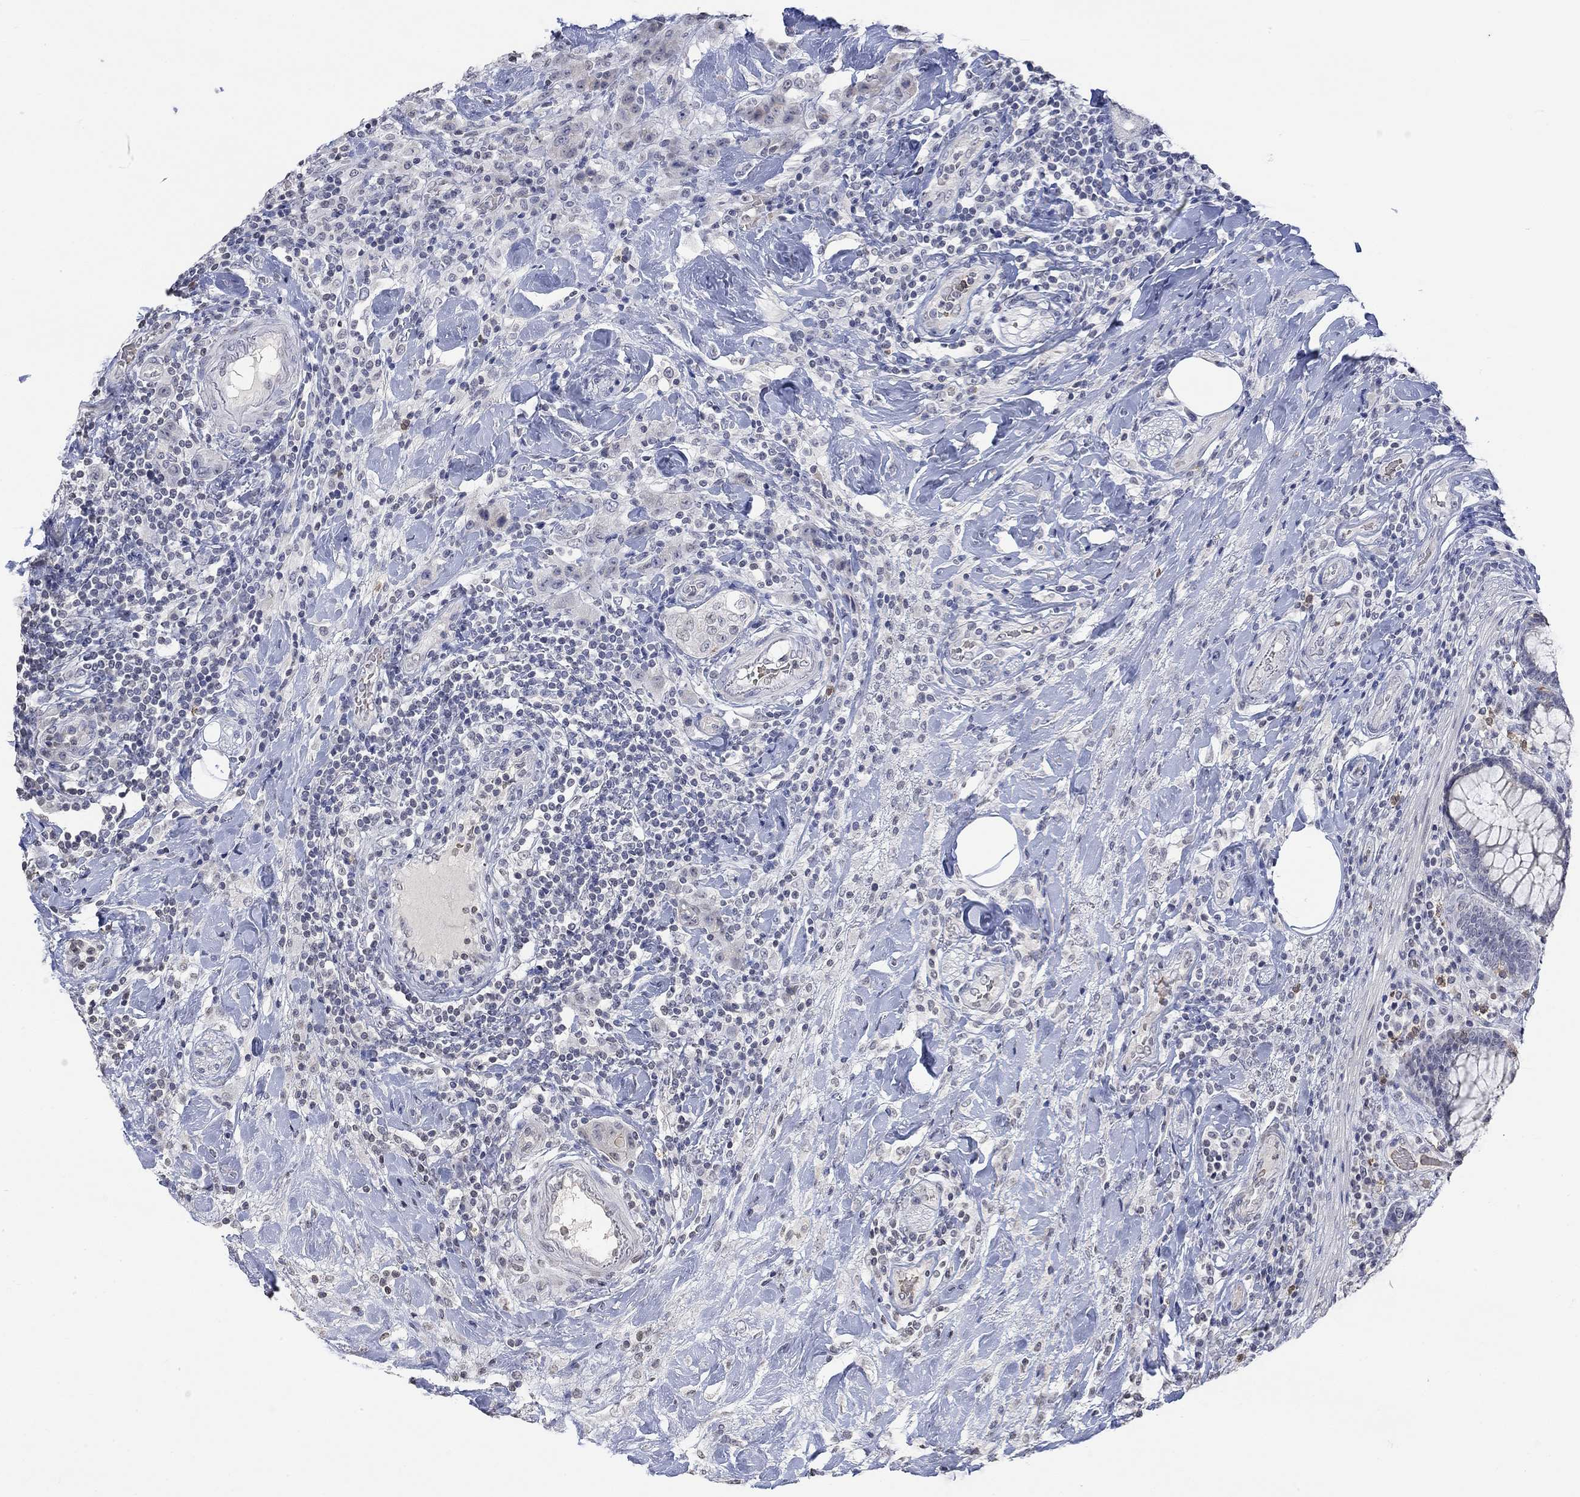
{"staining": {"intensity": "negative", "quantity": "none", "location": "none"}, "tissue": "colorectal cancer", "cell_type": "Tumor cells", "image_type": "cancer", "snomed": [{"axis": "morphology", "description": "Adenocarcinoma, NOS"}, {"axis": "topography", "description": "Colon"}], "caption": "Immunohistochemistry histopathology image of colorectal adenocarcinoma stained for a protein (brown), which reveals no expression in tumor cells.", "gene": "TMEM255A", "patient": {"sex": "female", "age": 69}}